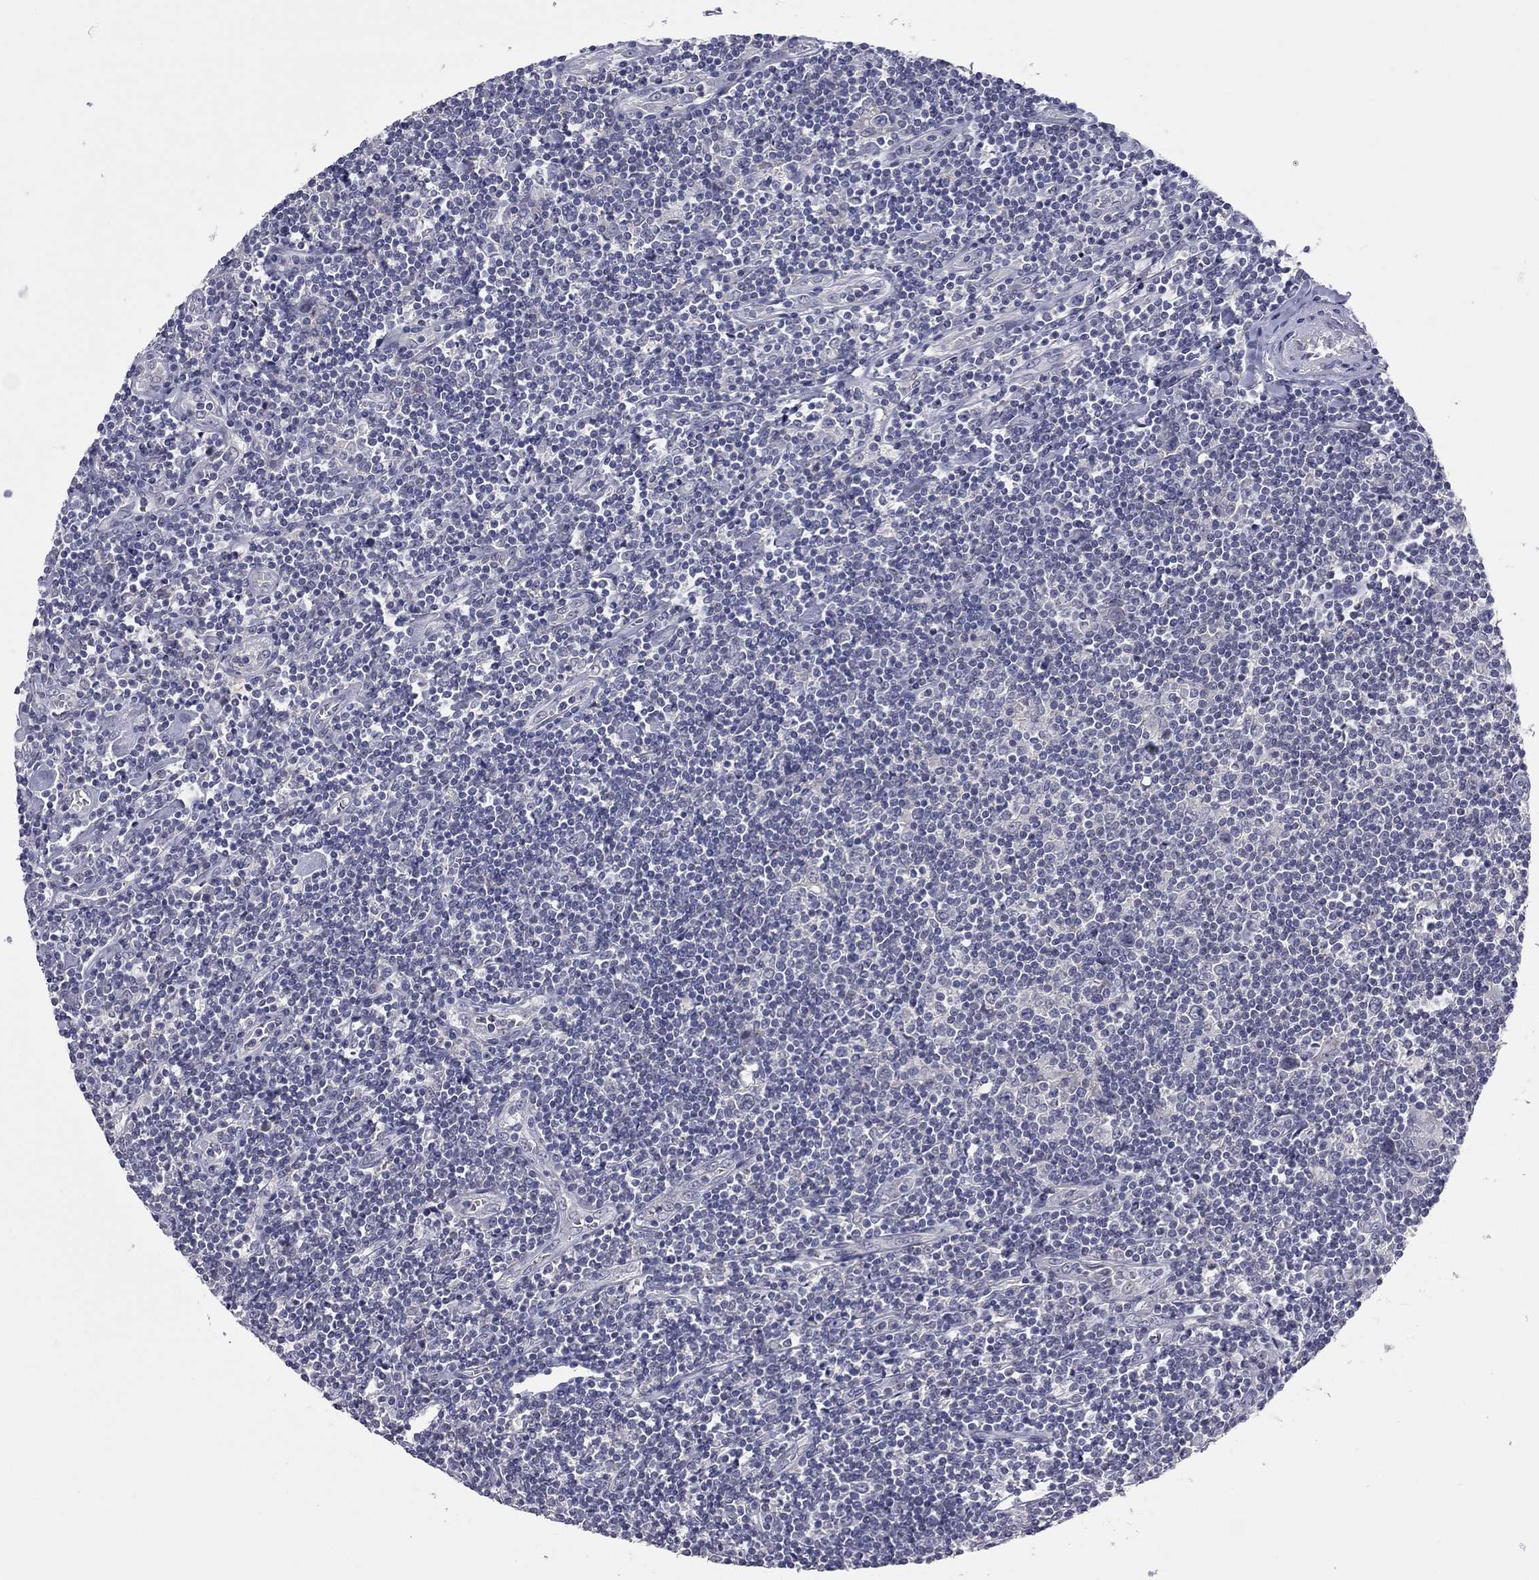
{"staining": {"intensity": "negative", "quantity": "none", "location": "none"}, "tissue": "lymphoma", "cell_type": "Tumor cells", "image_type": "cancer", "snomed": [{"axis": "morphology", "description": "Hodgkin's disease, NOS"}, {"axis": "topography", "description": "Lymph node"}], "caption": "This histopathology image is of lymphoma stained with immunohistochemistry to label a protein in brown with the nuclei are counter-stained blue. There is no staining in tumor cells. (Brightfield microscopy of DAB (3,3'-diaminobenzidine) immunohistochemistry at high magnification).", "gene": "SHOC2", "patient": {"sex": "male", "age": 40}}